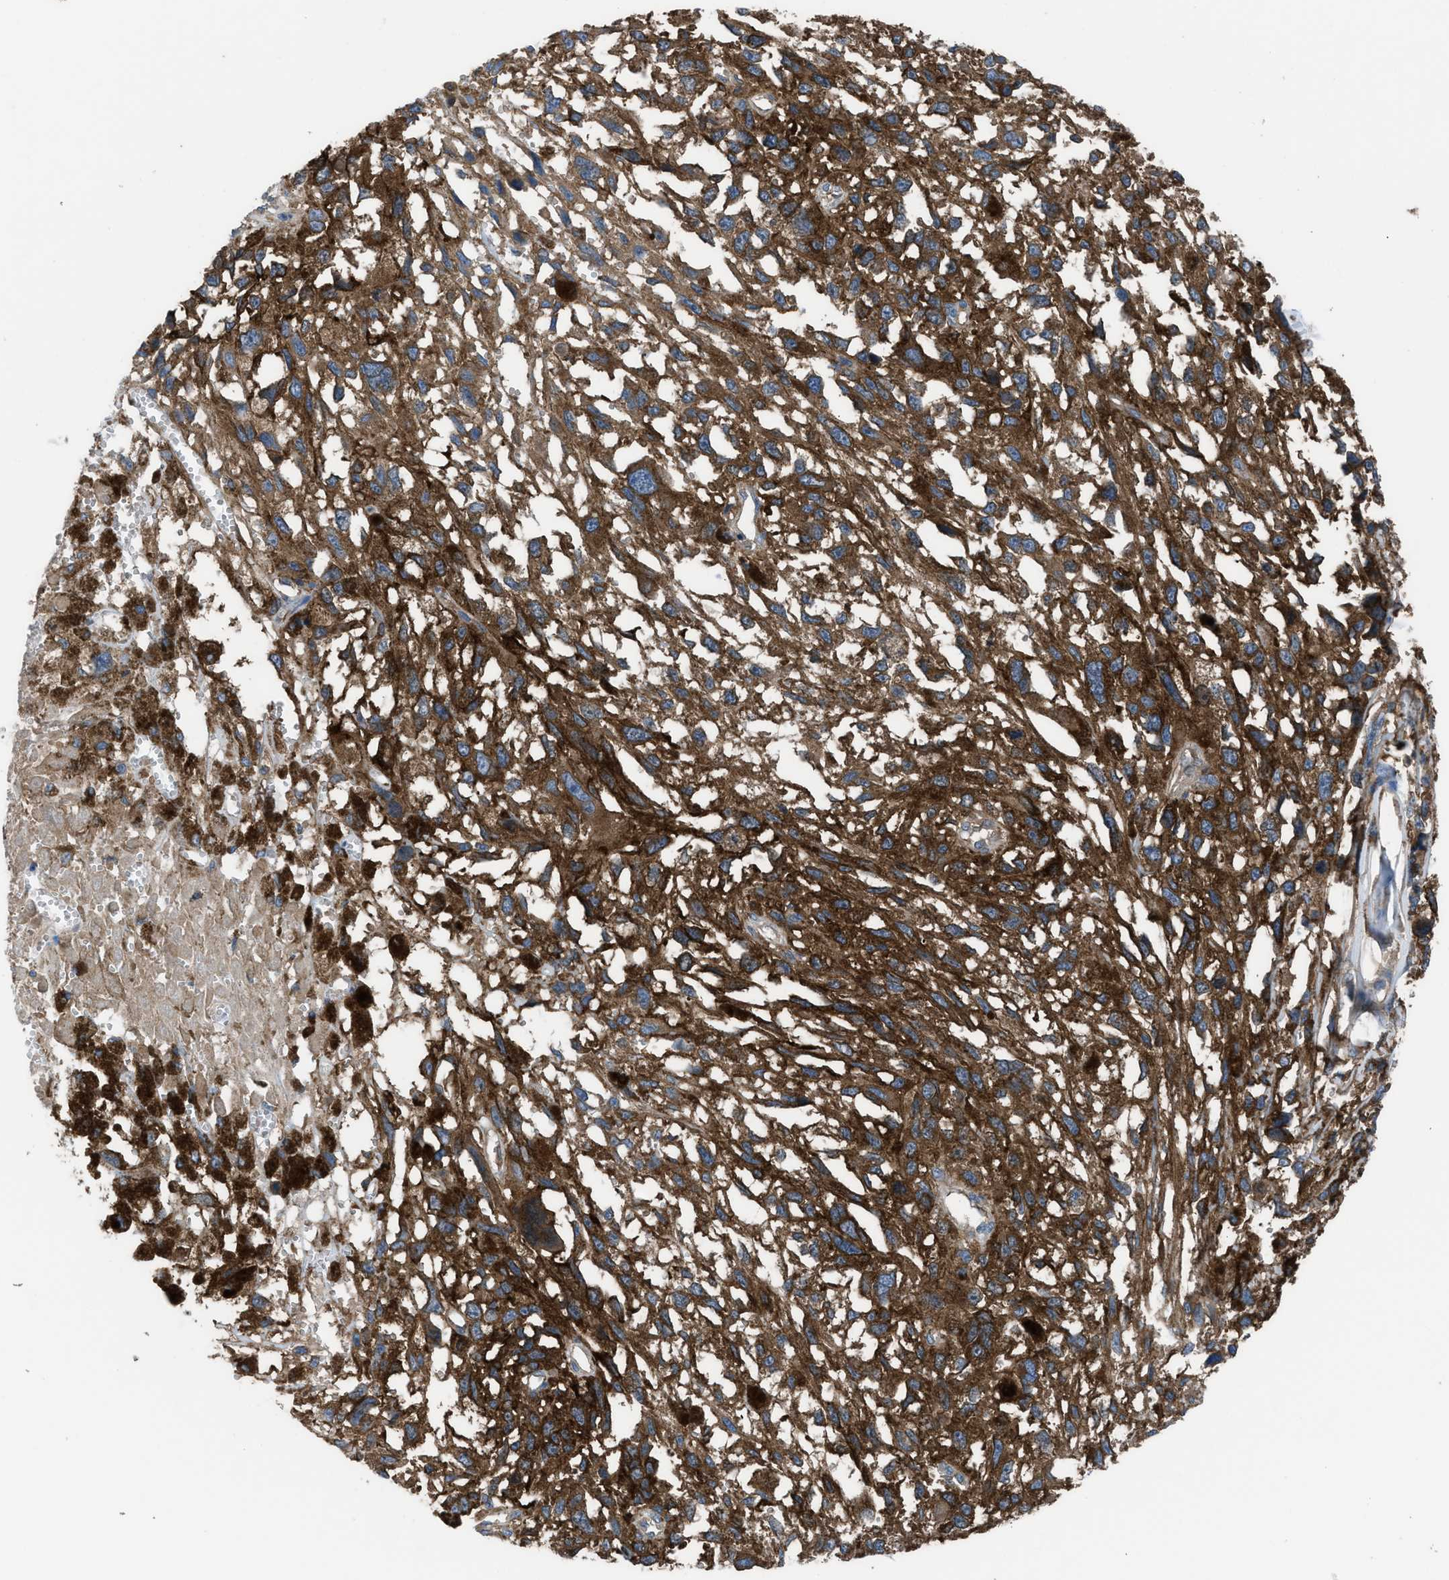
{"staining": {"intensity": "moderate", "quantity": ">75%", "location": "cytoplasmic/membranous"}, "tissue": "melanoma", "cell_type": "Tumor cells", "image_type": "cancer", "snomed": [{"axis": "morphology", "description": "Malignant melanoma, Metastatic site"}, {"axis": "topography", "description": "Lymph node"}], "caption": "The immunohistochemical stain labels moderate cytoplasmic/membranous expression in tumor cells of malignant melanoma (metastatic site) tissue.", "gene": "EGFR", "patient": {"sex": "male", "age": 59}}